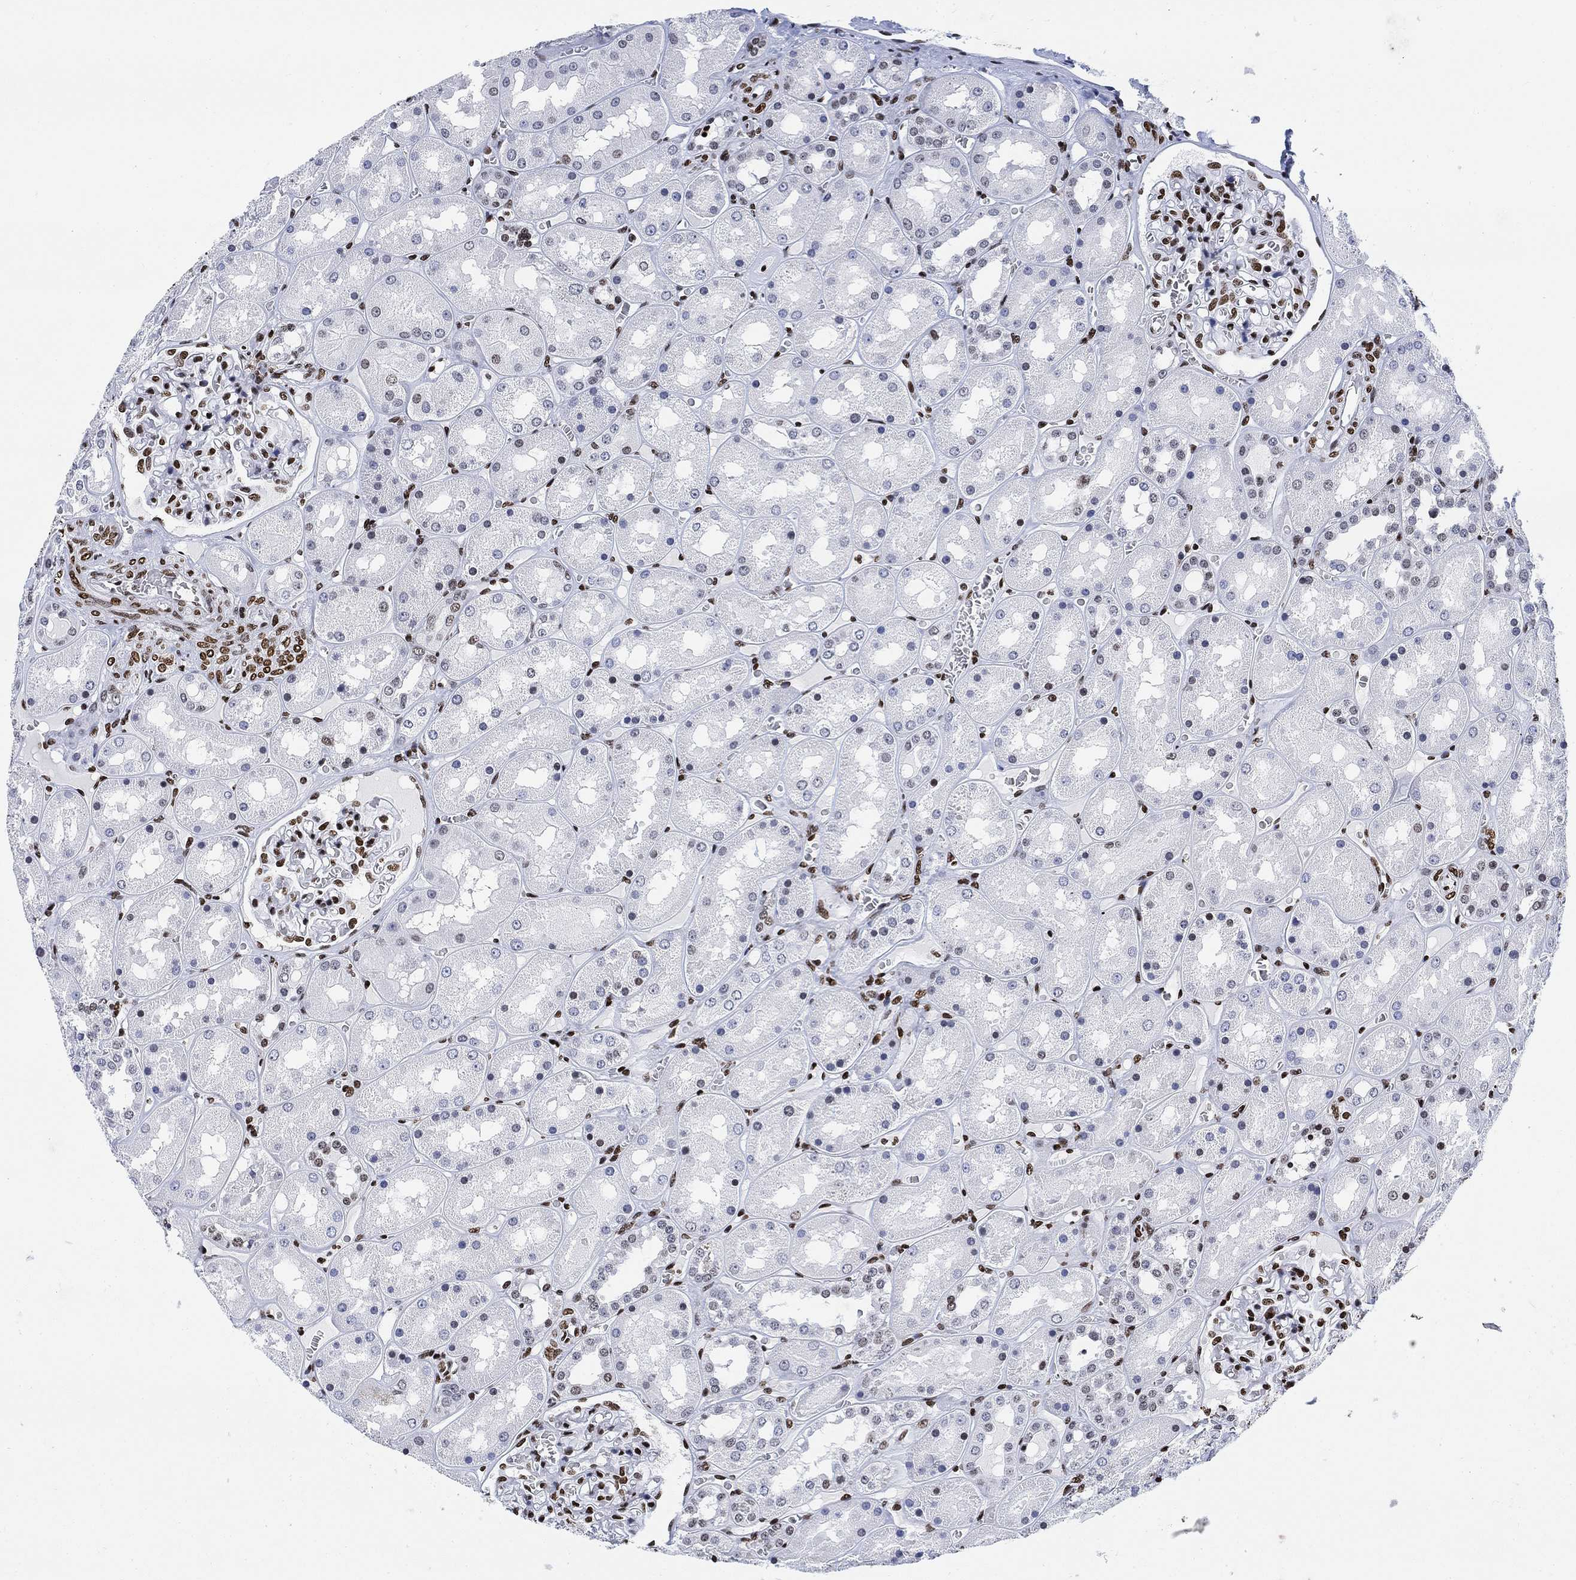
{"staining": {"intensity": "strong", "quantity": "<25%", "location": "nuclear"}, "tissue": "kidney", "cell_type": "Cells in glomeruli", "image_type": "normal", "snomed": [{"axis": "morphology", "description": "Normal tissue, NOS"}, {"axis": "topography", "description": "Kidney"}], "caption": "IHC of benign kidney demonstrates medium levels of strong nuclear positivity in about <25% of cells in glomeruli.", "gene": "H1", "patient": {"sex": "male", "age": 73}}